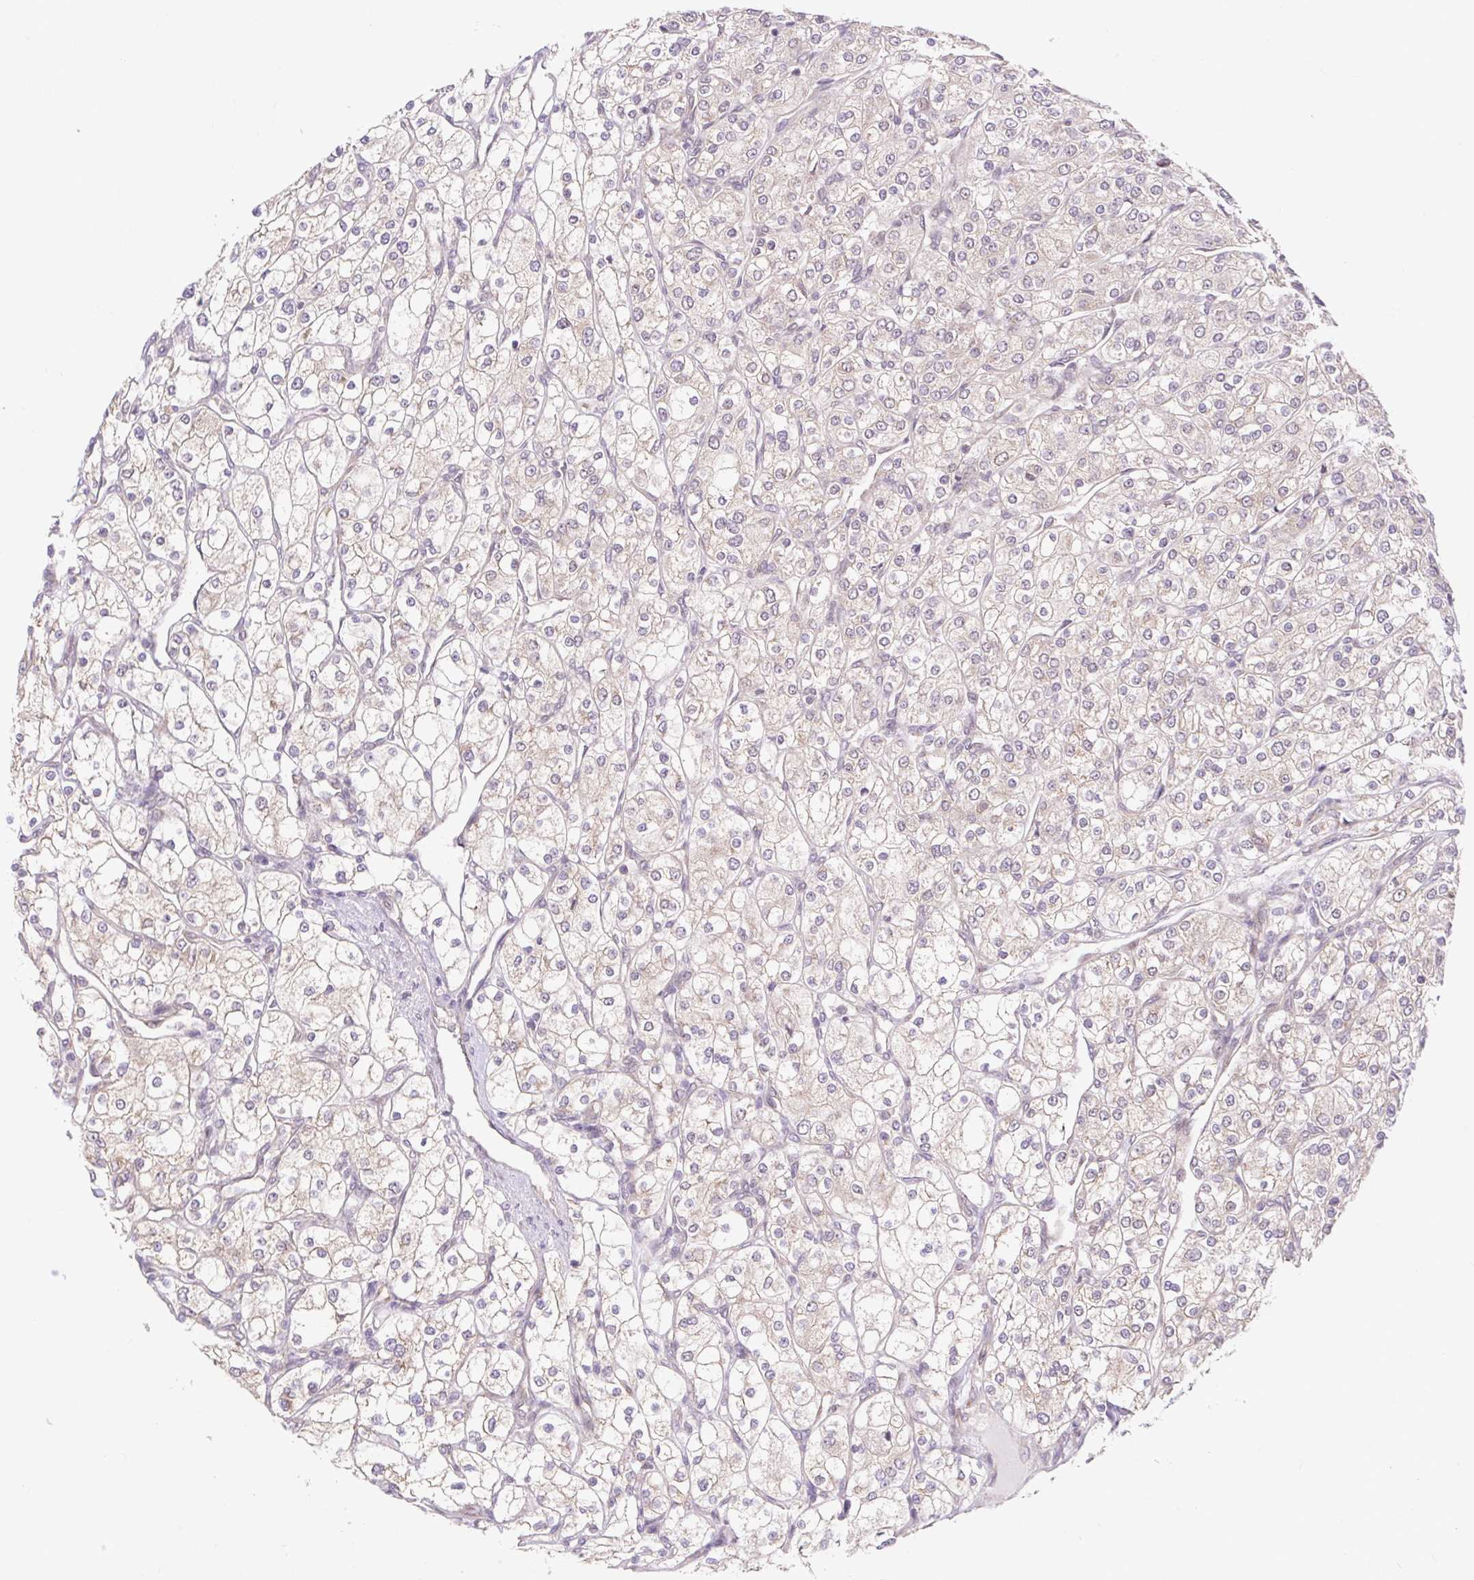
{"staining": {"intensity": "weak", "quantity": "25%-75%", "location": "cytoplasmic/membranous"}, "tissue": "renal cancer", "cell_type": "Tumor cells", "image_type": "cancer", "snomed": [{"axis": "morphology", "description": "Adenocarcinoma, NOS"}, {"axis": "topography", "description": "Kidney"}], "caption": "This is an image of IHC staining of renal adenocarcinoma, which shows weak staining in the cytoplasmic/membranous of tumor cells.", "gene": "HFE", "patient": {"sex": "male", "age": 80}}